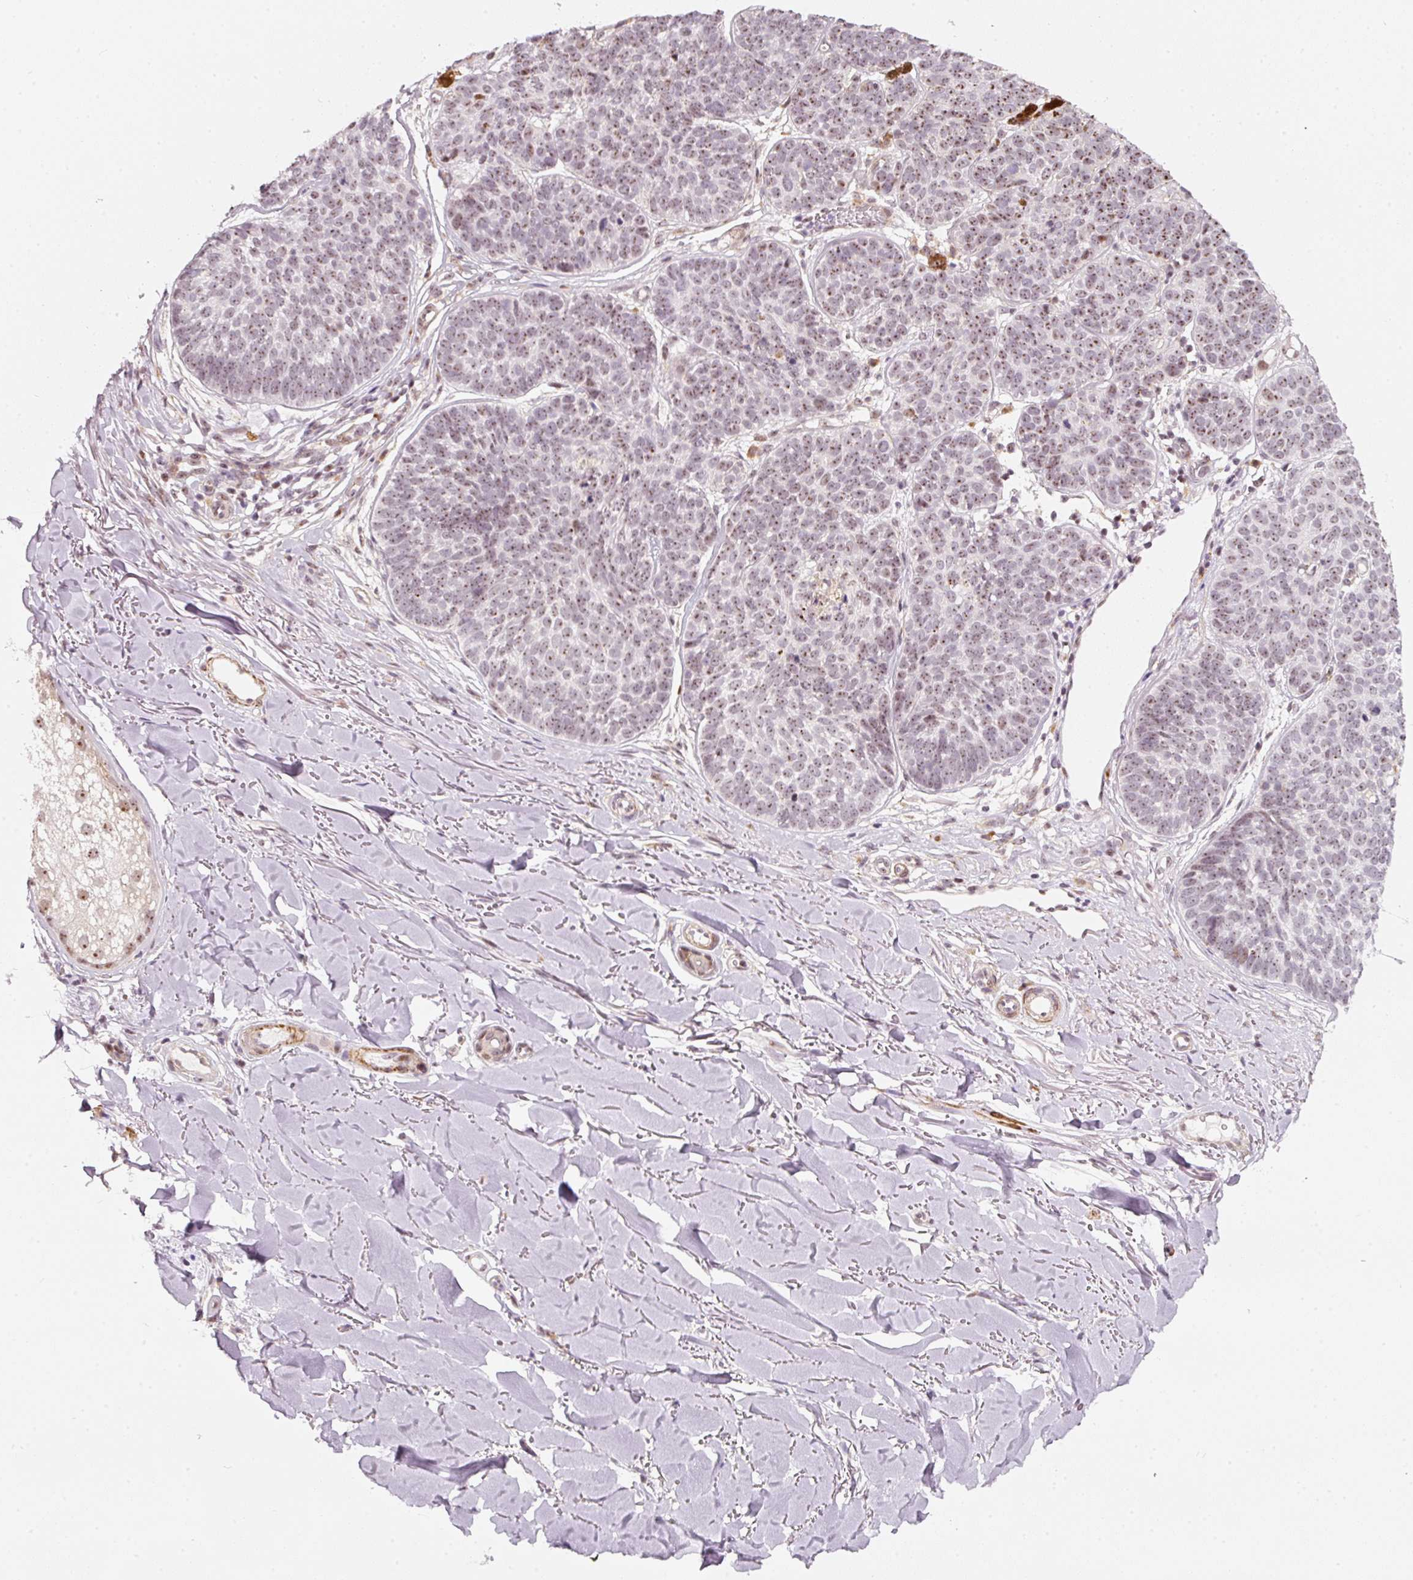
{"staining": {"intensity": "moderate", "quantity": ">75%", "location": "nuclear"}, "tissue": "skin cancer", "cell_type": "Tumor cells", "image_type": "cancer", "snomed": [{"axis": "morphology", "description": "Basal cell carcinoma"}, {"axis": "topography", "description": "Skin"}, {"axis": "topography", "description": "Skin of neck"}, {"axis": "topography", "description": "Skin of shoulder"}, {"axis": "topography", "description": "Skin of back"}], "caption": "DAB (3,3'-diaminobenzidine) immunohistochemical staining of skin cancer (basal cell carcinoma) reveals moderate nuclear protein expression in approximately >75% of tumor cells. (Brightfield microscopy of DAB IHC at high magnification).", "gene": "MXRA8", "patient": {"sex": "male", "age": 80}}